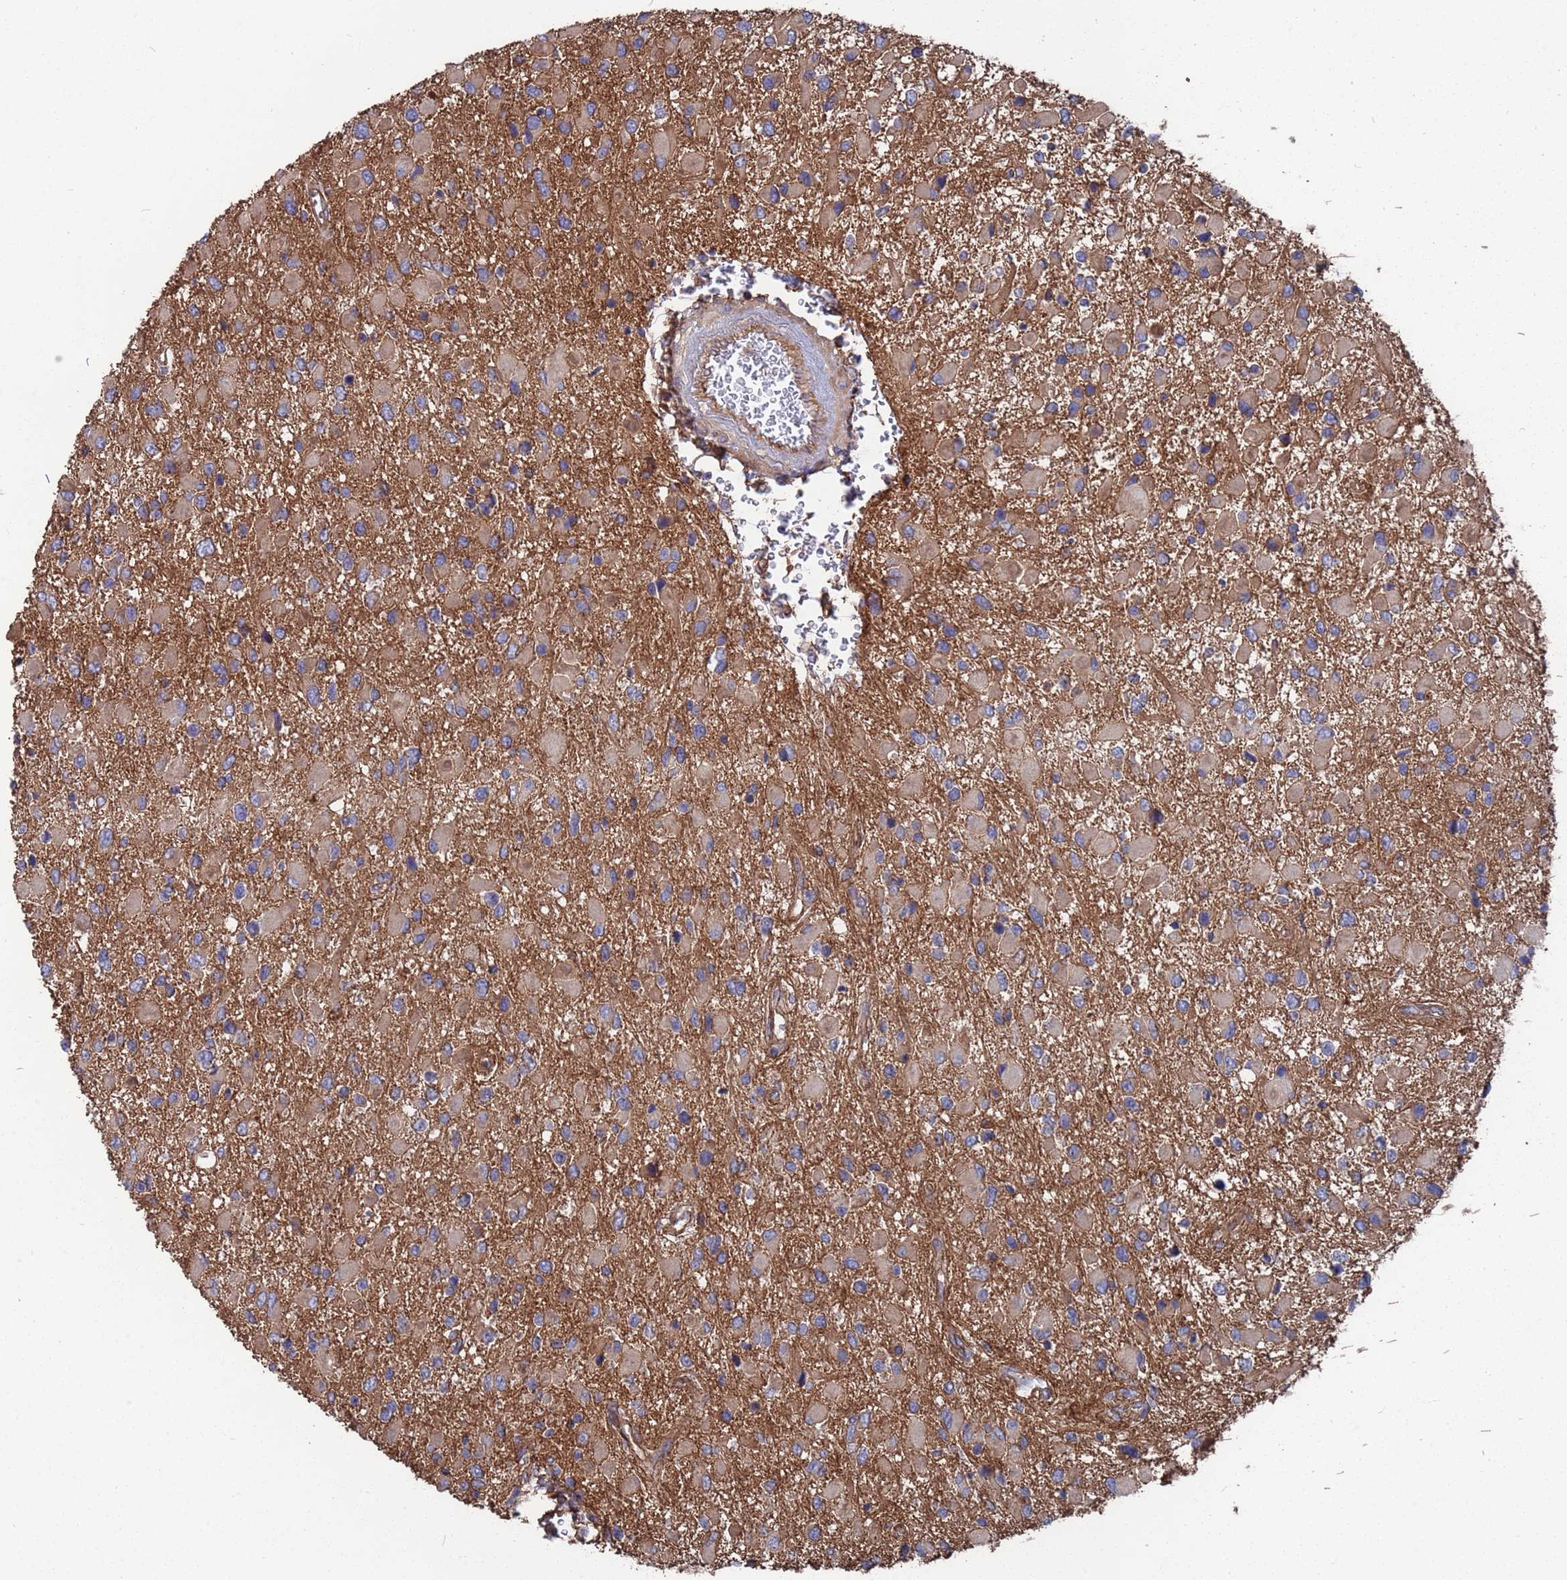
{"staining": {"intensity": "weak", "quantity": "25%-75%", "location": "cytoplasmic/membranous"}, "tissue": "glioma", "cell_type": "Tumor cells", "image_type": "cancer", "snomed": [{"axis": "morphology", "description": "Glioma, malignant, High grade"}, {"axis": "topography", "description": "Brain"}], "caption": "Protein analysis of glioma tissue reveals weak cytoplasmic/membranous positivity in approximately 25%-75% of tumor cells.", "gene": "NDUFAF6", "patient": {"sex": "male", "age": 53}}